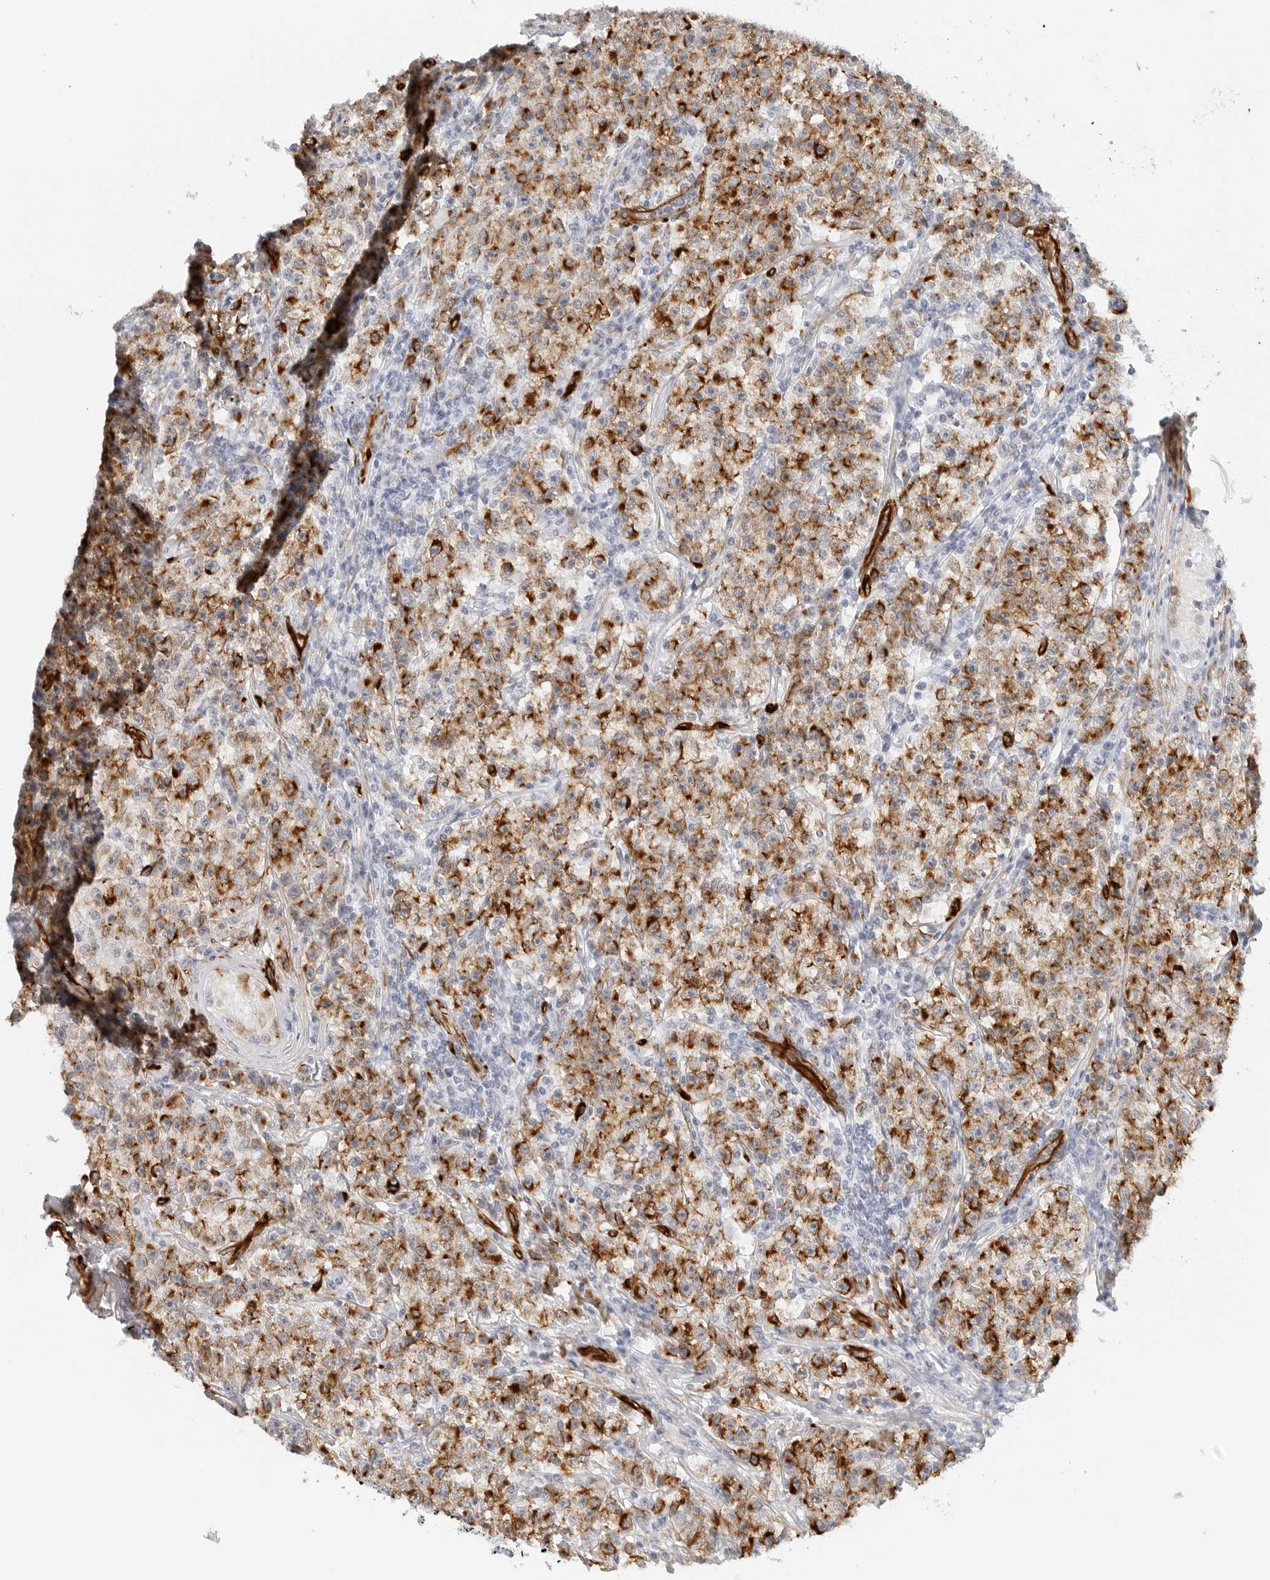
{"staining": {"intensity": "moderate", "quantity": ">75%", "location": "cytoplasmic/membranous"}, "tissue": "testis cancer", "cell_type": "Tumor cells", "image_type": "cancer", "snomed": [{"axis": "morphology", "description": "Seminoma, NOS"}, {"axis": "topography", "description": "Testis"}], "caption": "This photomicrograph reveals immunohistochemistry staining of human testis cancer, with medium moderate cytoplasmic/membranous positivity in about >75% of tumor cells.", "gene": "NES", "patient": {"sex": "male", "age": 22}}